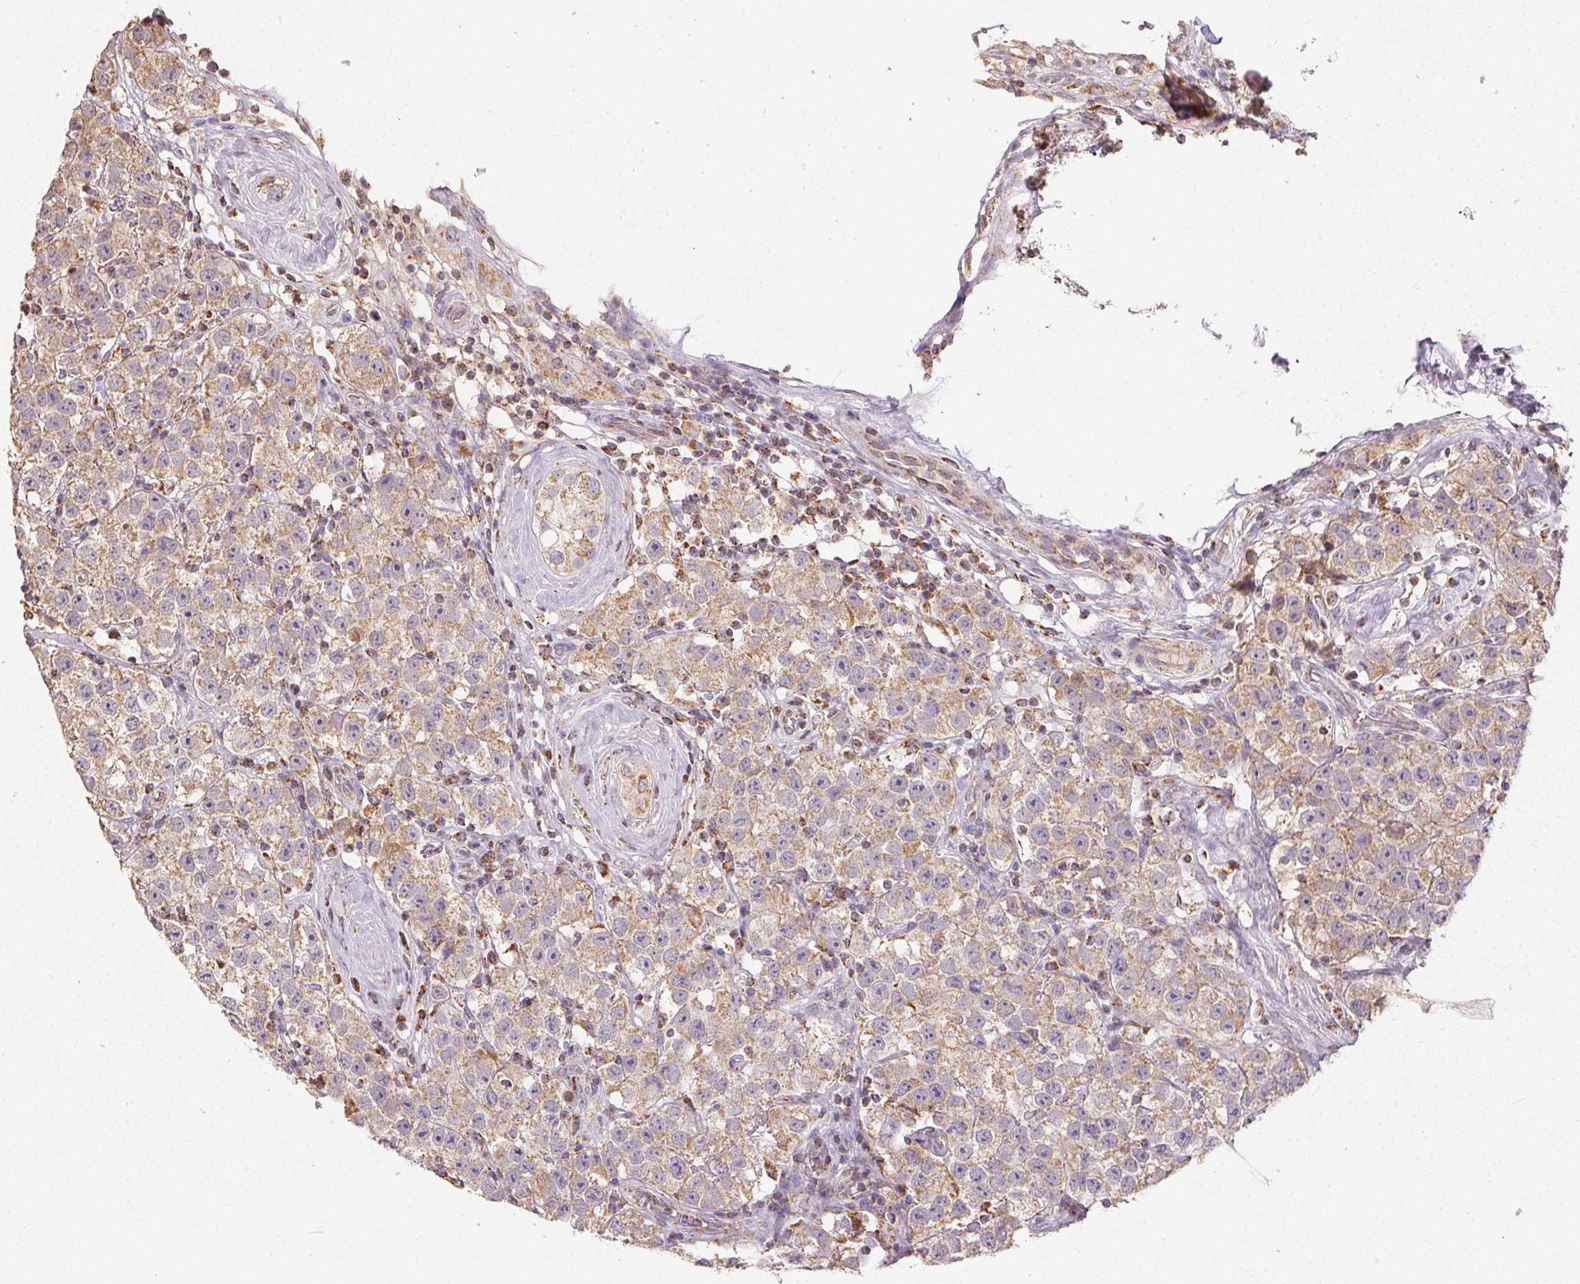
{"staining": {"intensity": "weak", "quantity": ">75%", "location": "cytoplasmic/membranous"}, "tissue": "testis cancer", "cell_type": "Tumor cells", "image_type": "cancer", "snomed": [{"axis": "morphology", "description": "Seminoma, NOS"}, {"axis": "topography", "description": "Testis"}], "caption": "Brown immunohistochemical staining in seminoma (testis) exhibits weak cytoplasmic/membranous staining in about >75% of tumor cells.", "gene": "CLASP1", "patient": {"sex": "male", "age": 34}}